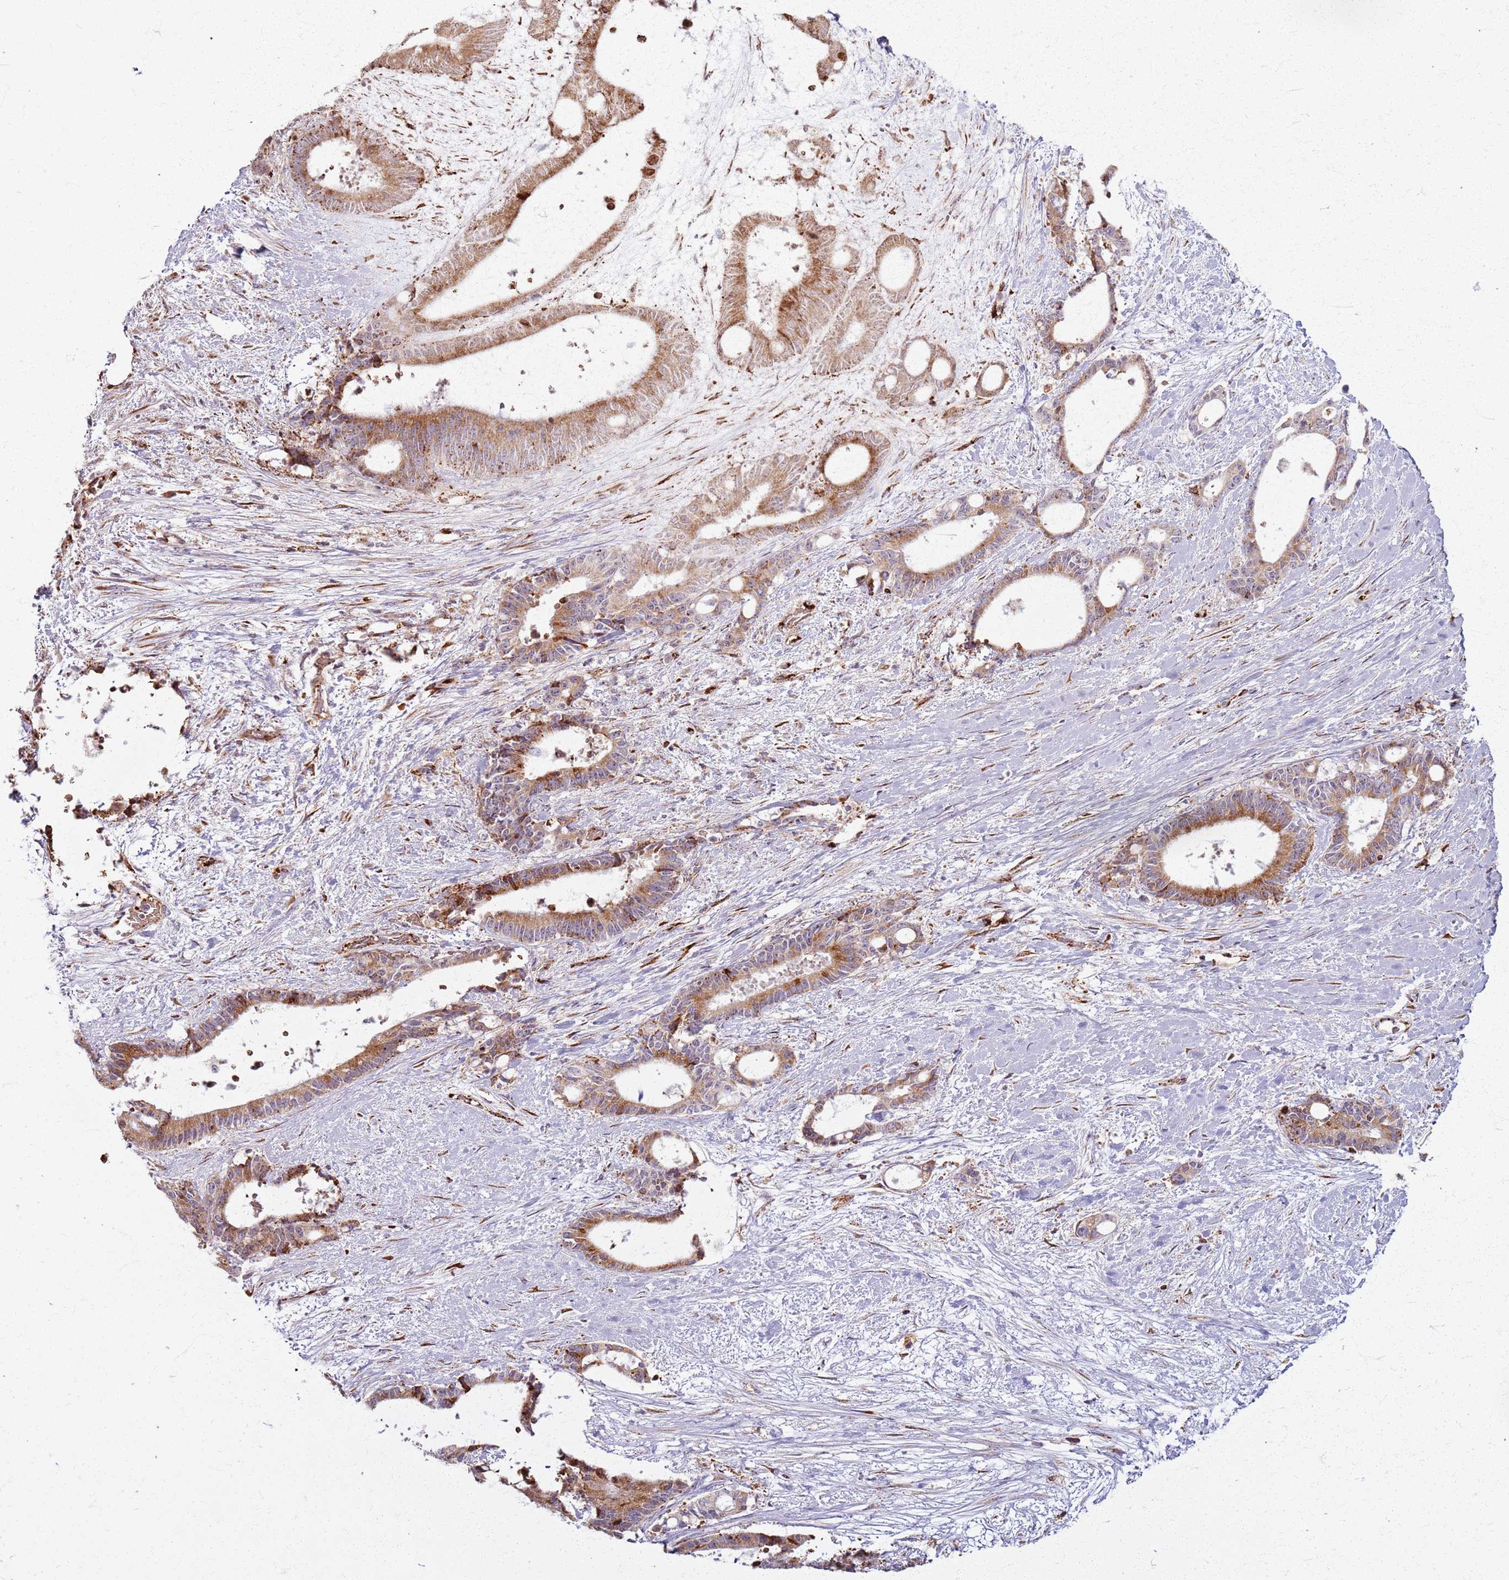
{"staining": {"intensity": "moderate", "quantity": ">75%", "location": "cytoplasmic/membranous"}, "tissue": "liver cancer", "cell_type": "Tumor cells", "image_type": "cancer", "snomed": [{"axis": "morphology", "description": "Normal tissue, NOS"}, {"axis": "morphology", "description": "Cholangiocarcinoma"}, {"axis": "topography", "description": "Liver"}, {"axis": "topography", "description": "Peripheral nerve tissue"}], "caption": "The histopathology image reveals a brown stain indicating the presence of a protein in the cytoplasmic/membranous of tumor cells in liver cancer (cholangiocarcinoma).", "gene": "KRI1", "patient": {"sex": "female", "age": 73}}